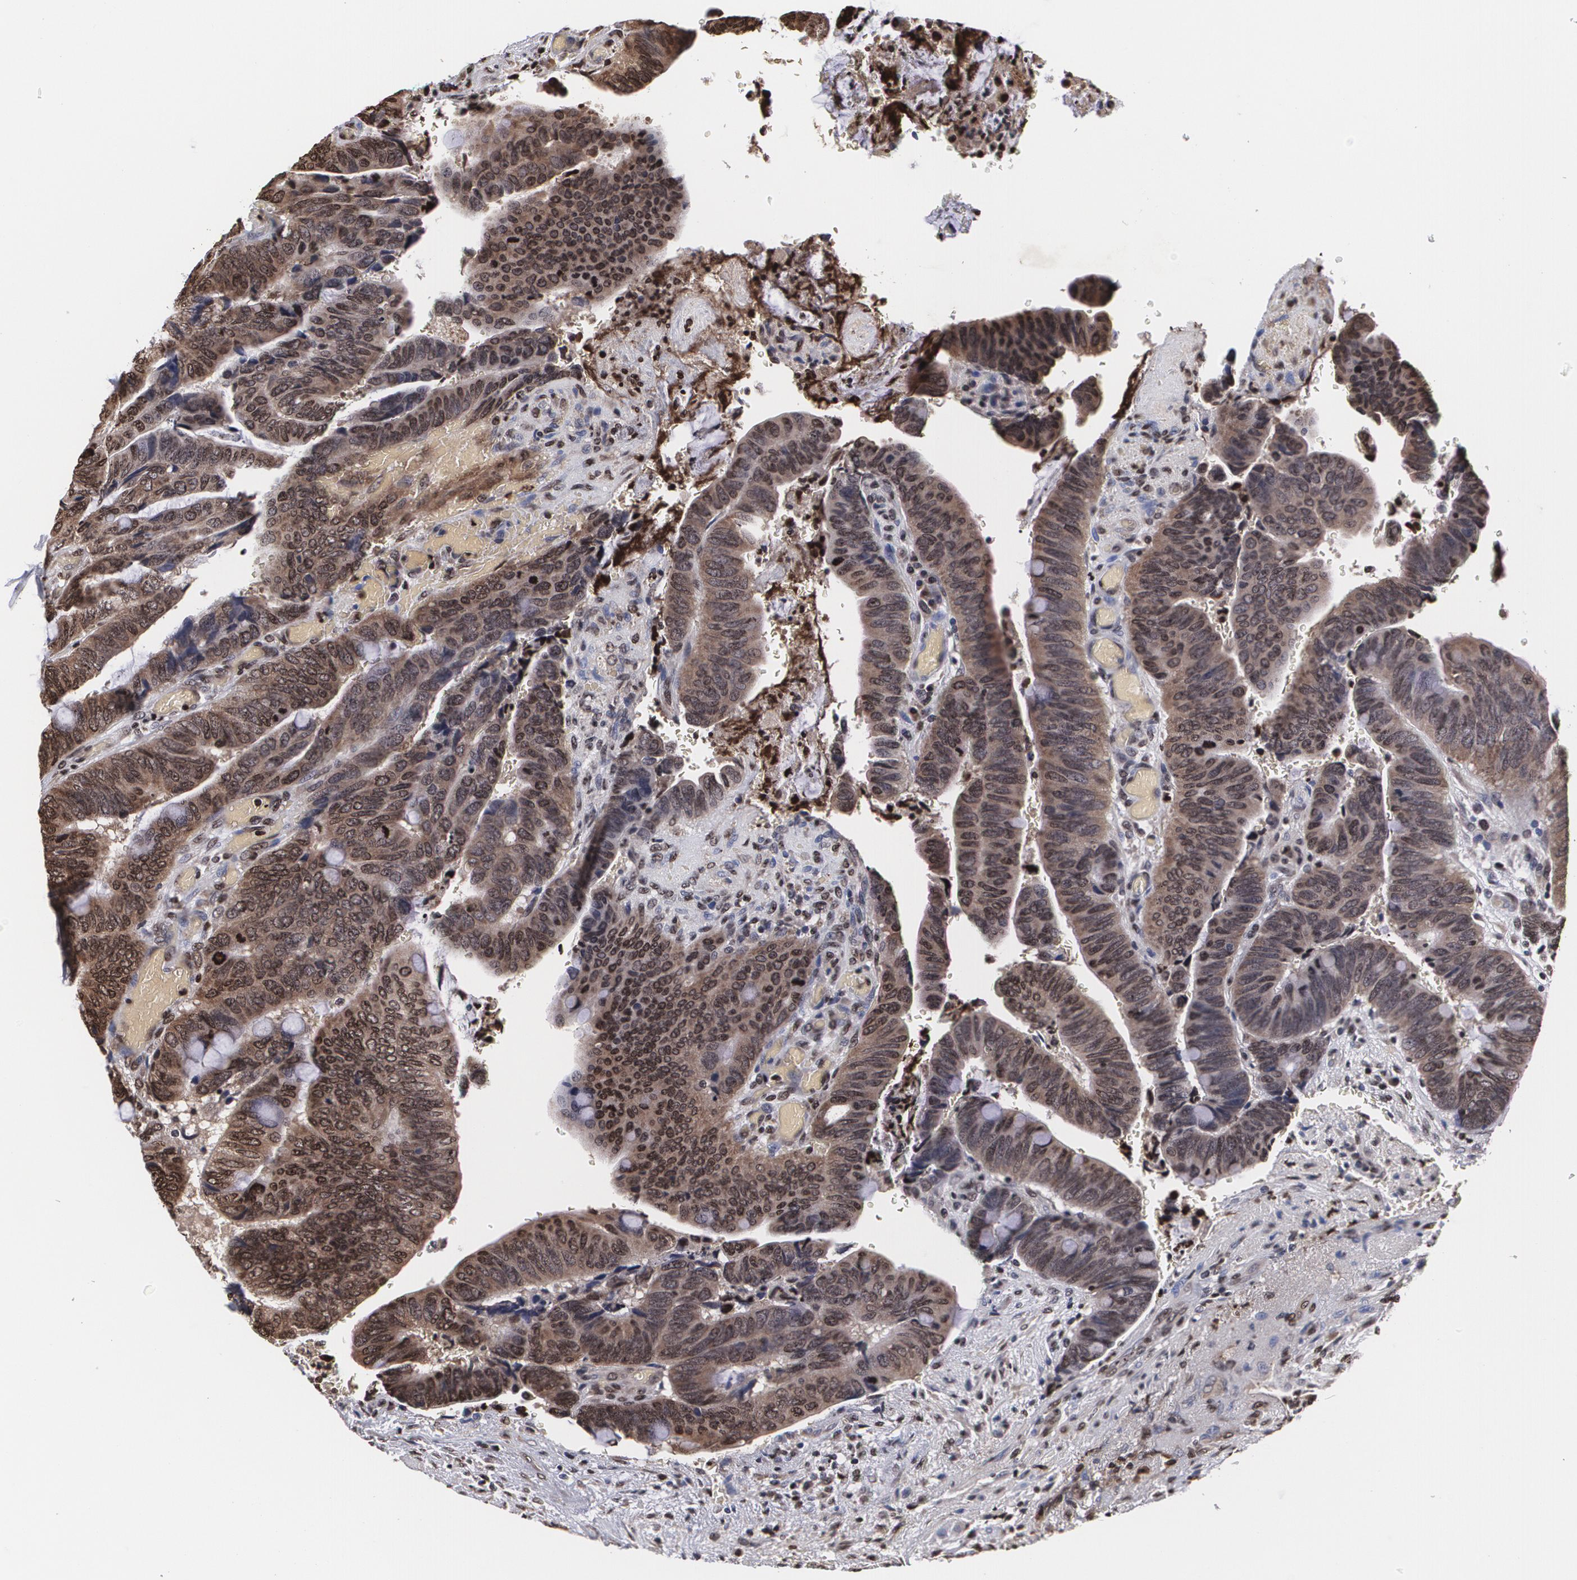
{"staining": {"intensity": "moderate", "quantity": "25%-75%", "location": "cytoplasmic/membranous,nuclear"}, "tissue": "colorectal cancer", "cell_type": "Tumor cells", "image_type": "cancer", "snomed": [{"axis": "morphology", "description": "Normal tissue, NOS"}, {"axis": "morphology", "description": "Adenocarcinoma, NOS"}, {"axis": "topography", "description": "Rectum"}], "caption": "Human colorectal cancer (adenocarcinoma) stained with a brown dye exhibits moderate cytoplasmic/membranous and nuclear positive expression in approximately 25%-75% of tumor cells.", "gene": "MVP", "patient": {"sex": "male", "age": 92}}